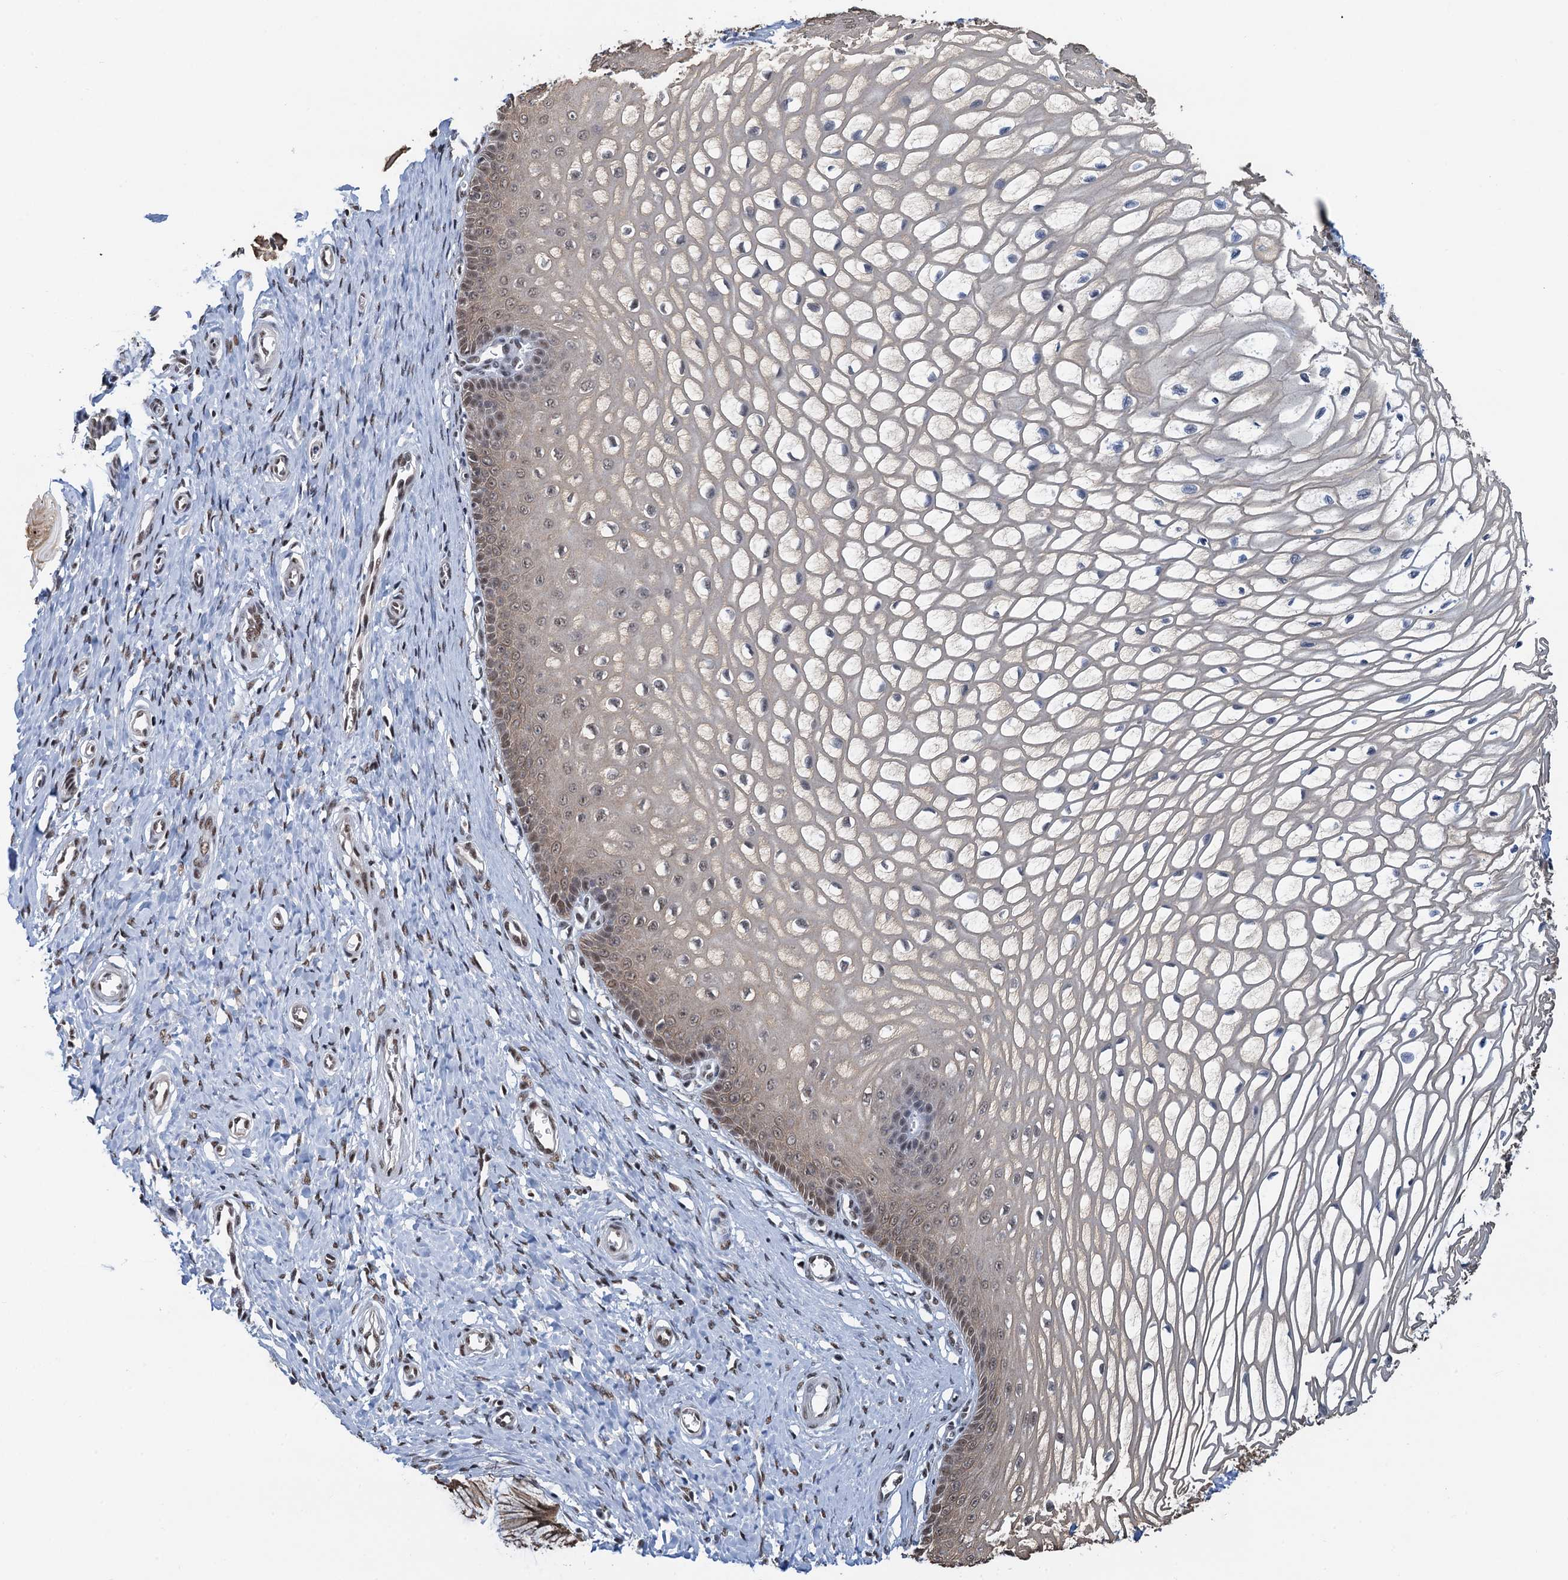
{"staining": {"intensity": "moderate", "quantity": ">75%", "location": "cytoplasmic/membranous,nuclear"}, "tissue": "cervix", "cell_type": "Glandular cells", "image_type": "normal", "snomed": [{"axis": "morphology", "description": "Normal tissue, NOS"}, {"axis": "topography", "description": "Cervix"}], "caption": "Immunohistochemistry (IHC) micrograph of normal human cervix stained for a protein (brown), which exhibits medium levels of moderate cytoplasmic/membranous,nuclear staining in approximately >75% of glandular cells.", "gene": "ZNF609", "patient": {"sex": "female", "age": 55}}